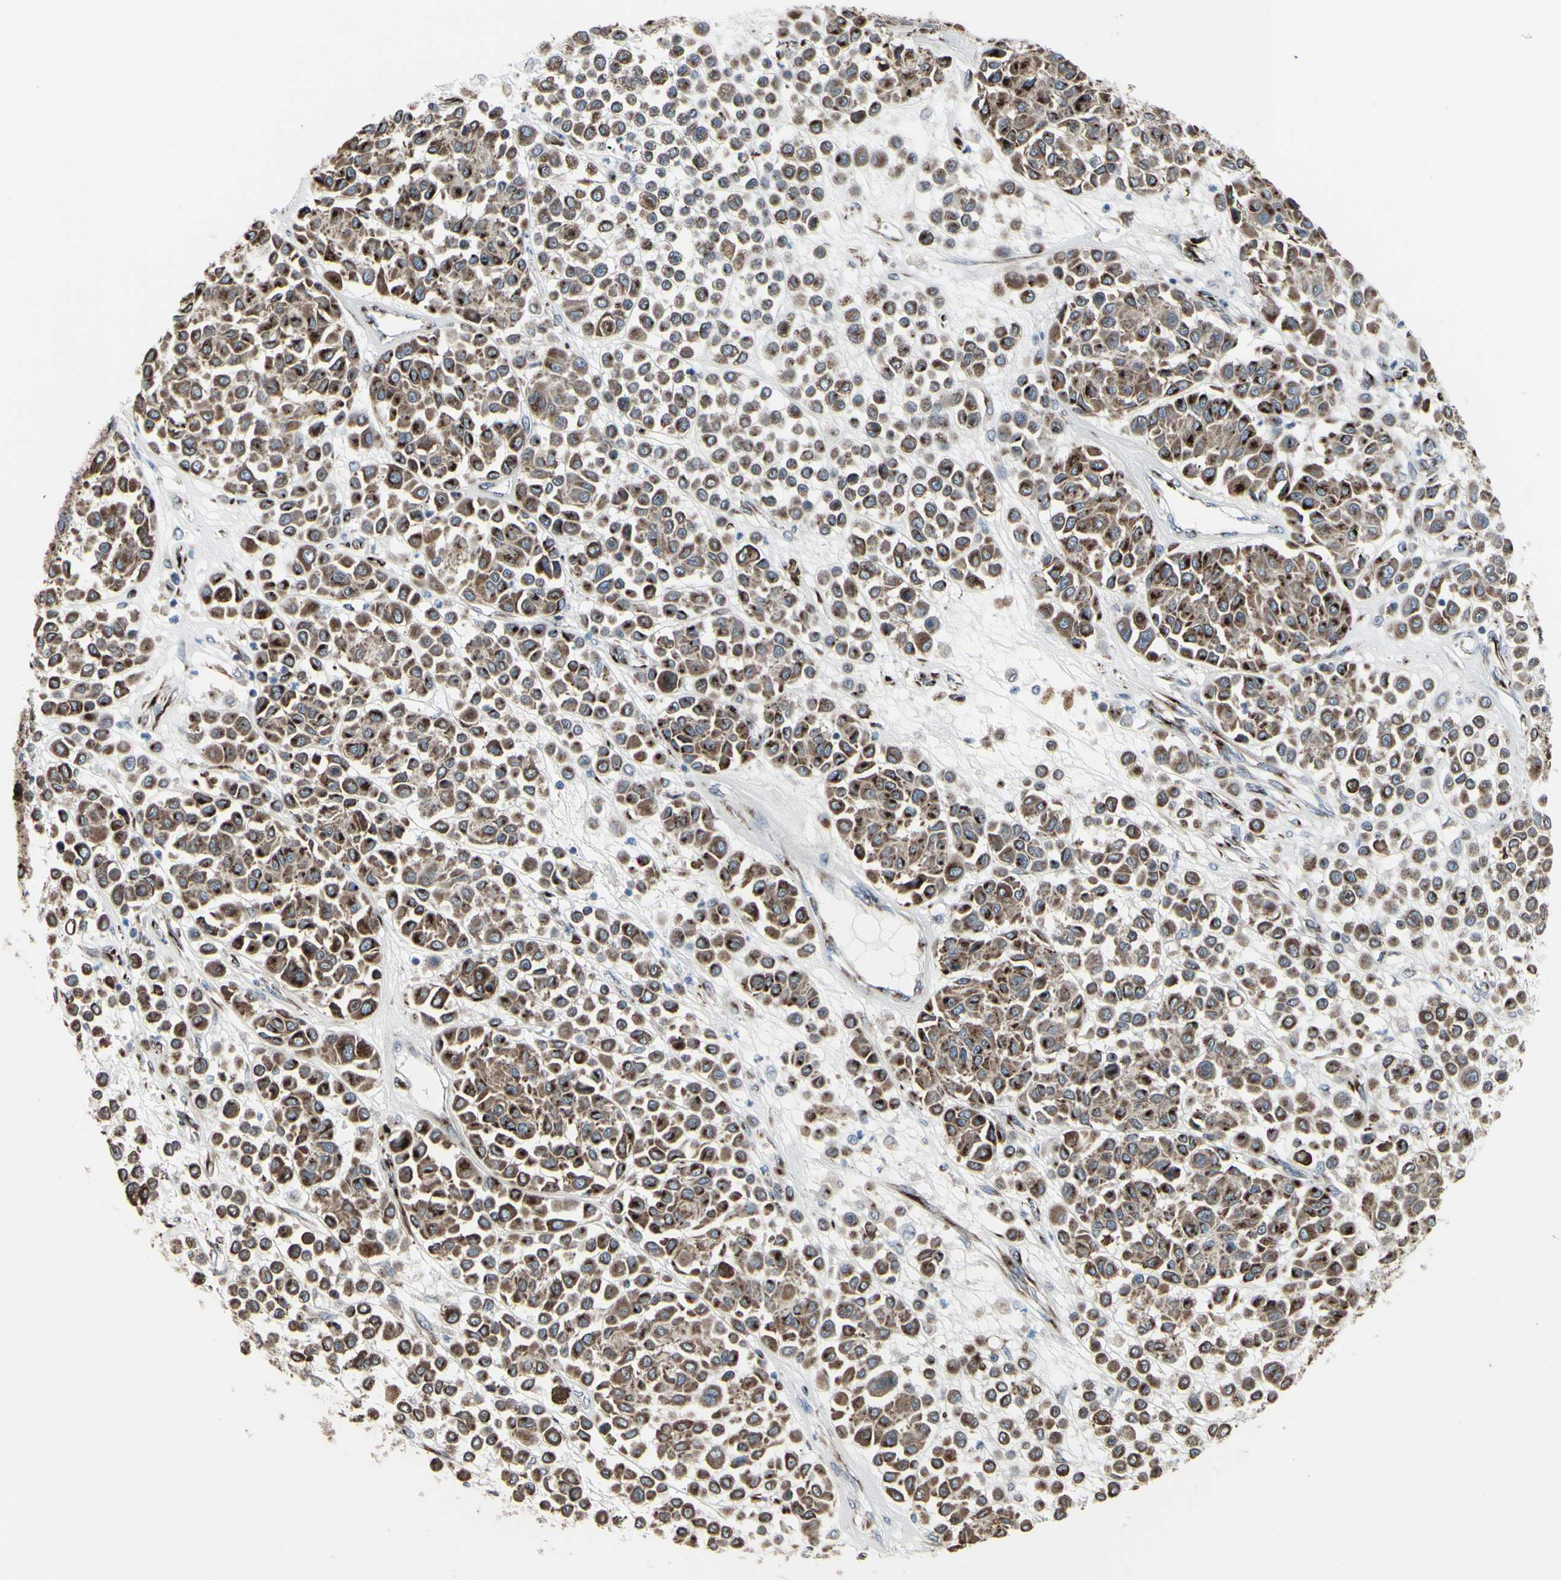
{"staining": {"intensity": "strong", "quantity": ">75%", "location": "cytoplasmic/membranous"}, "tissue": "melanoma", "cell_type": "Tumor cells", "image_type": "cancer", "snomed": [{"axis": "morphology", "description": "Malignant melanoma, Metastatic site"}, {"axis": "topography", "description": "Soft tissue"}], "caption": "Immunohistochemical staining of malignant melanoma (metastatic site) reveals high levels of strong cytoplasmic/membranous protein expression in approximately >75% of tumor cells.", "gene": "GLG1", "patient": {"sex": "male", "age": 41}}